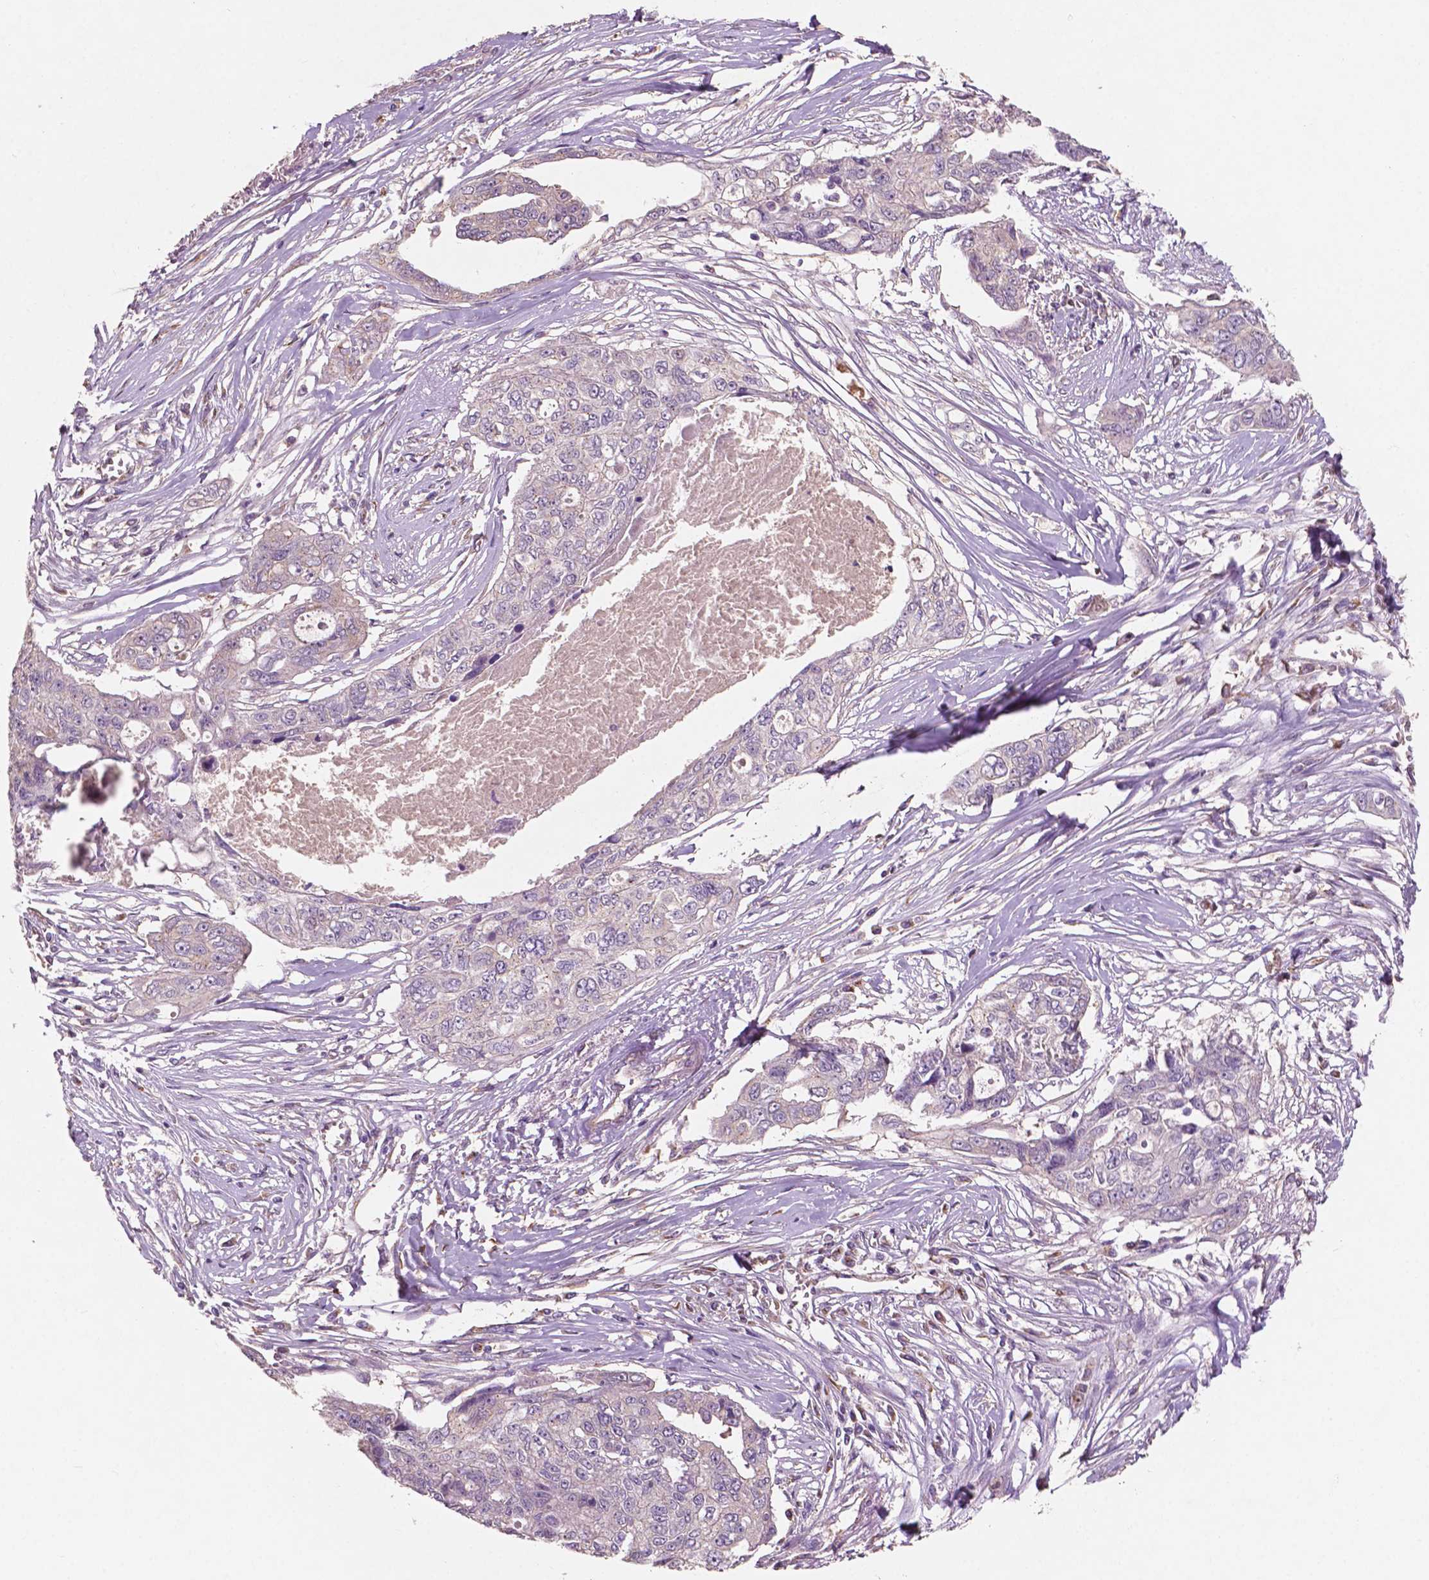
{"staining": {"intensity": "negative", "quantity": "none", "location": "none"}, "tissue": "ovarian cancer", "cell_type": "Tumor cells", "image_type": "cancer", "snomed": [{"axis": "morphology", "description": "Carcinoma, endometroid"}, {"axis": "topography", "description": "Ovary"}], "caption": "The histopathology image exhibits no staining of tumor cells in endometroid carcinoma (ovarian).", "gene": "CHPT1", "patient": {"sex": "female", "age": 70}}